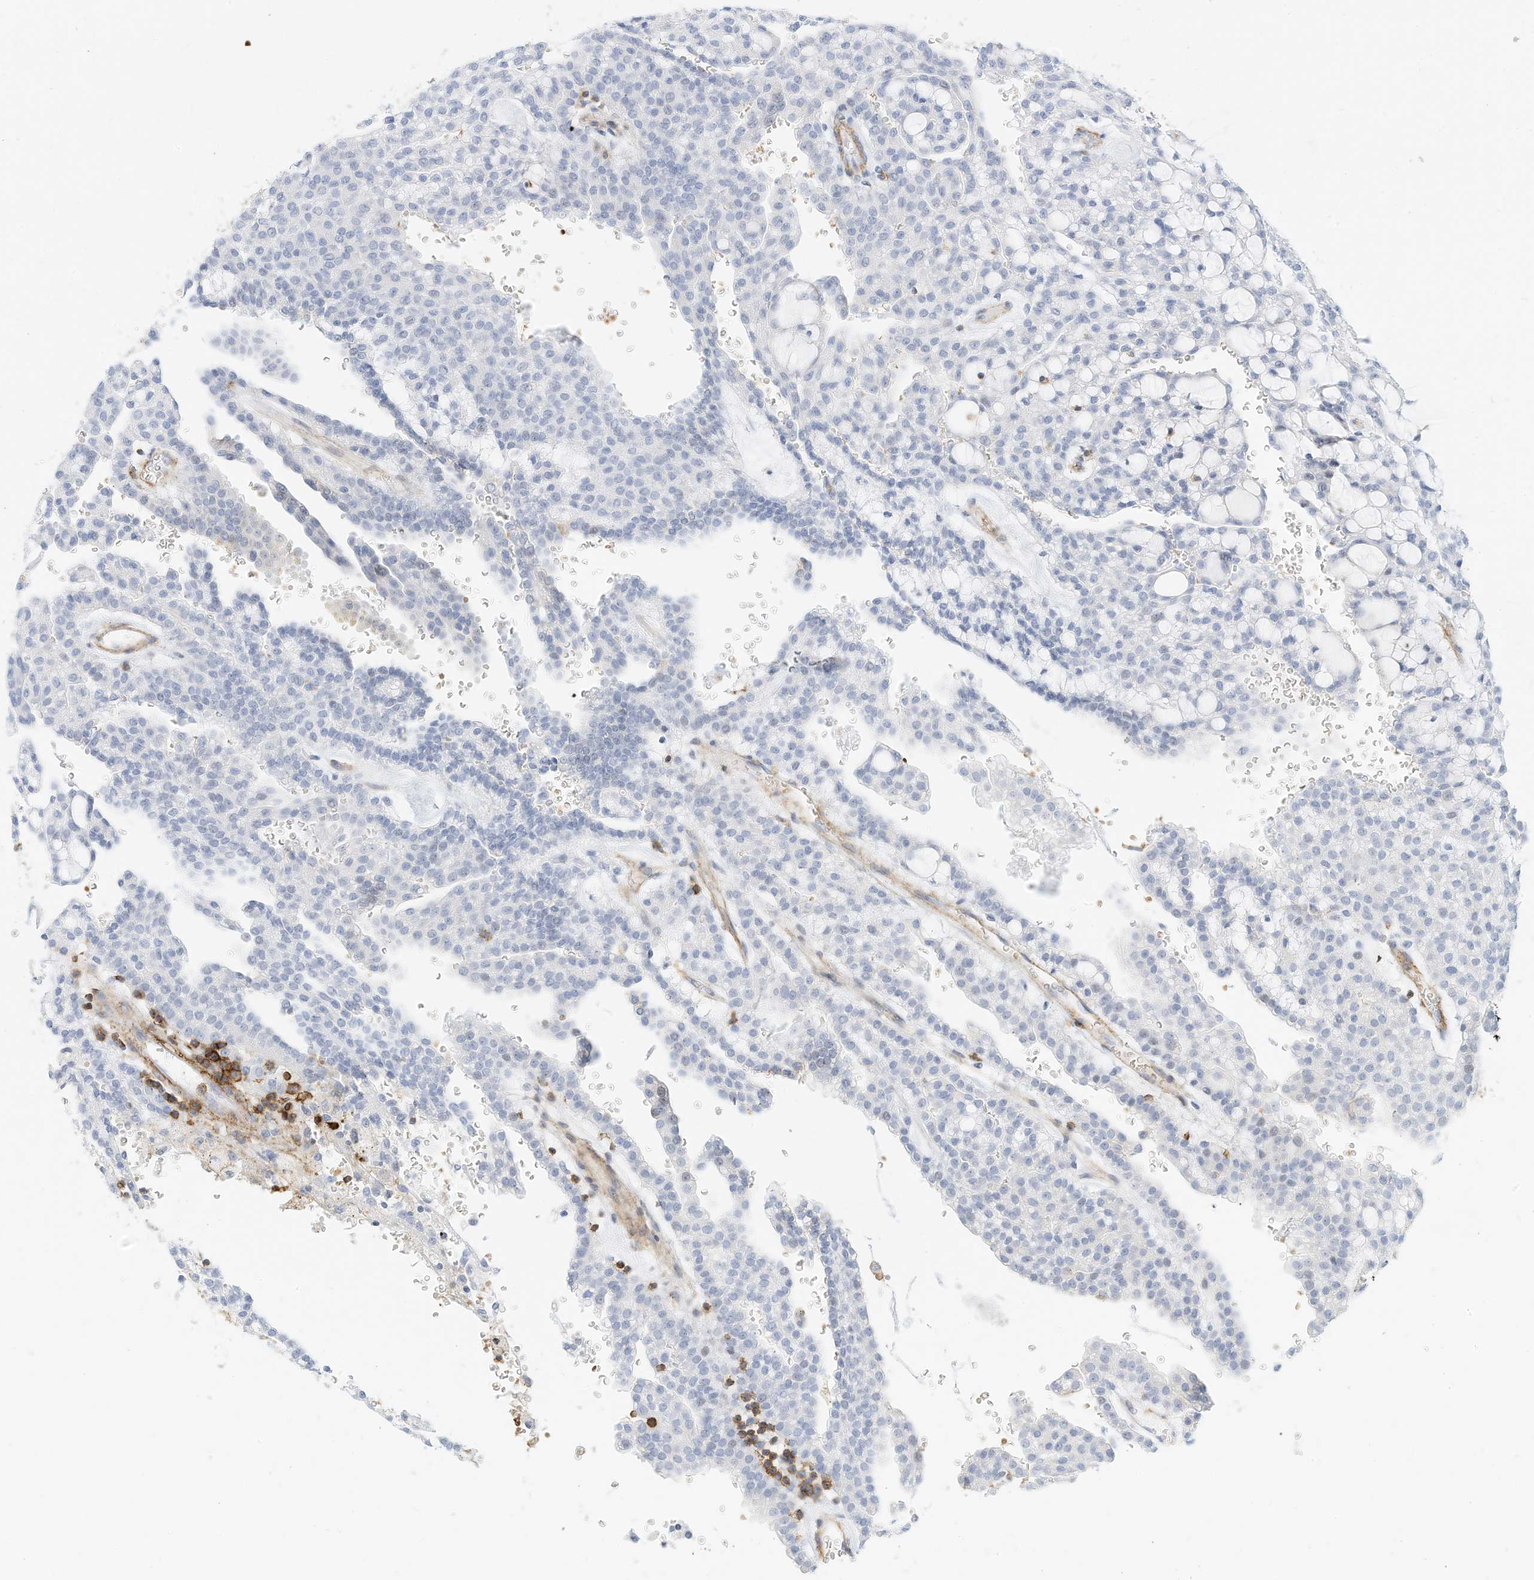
{"staining": {"intensity": "negative", "quantity": "none", "location": "none"}, "tissue": "renal cancer", "cell_type": "Tumor cells", "image_type": "cancer", "snomed": [{"axis": "morphology", "description": "Adenocarcinoma, NOS"}, {"axis": "topography", "description": "Kidney"}], "caption": "Protein analysis of adenocarcinoma (renal) demonstrates no significant positivity in tumor cells.", "gene": "TXNDC9", "patient": {"sex": "male", "age": 63}}